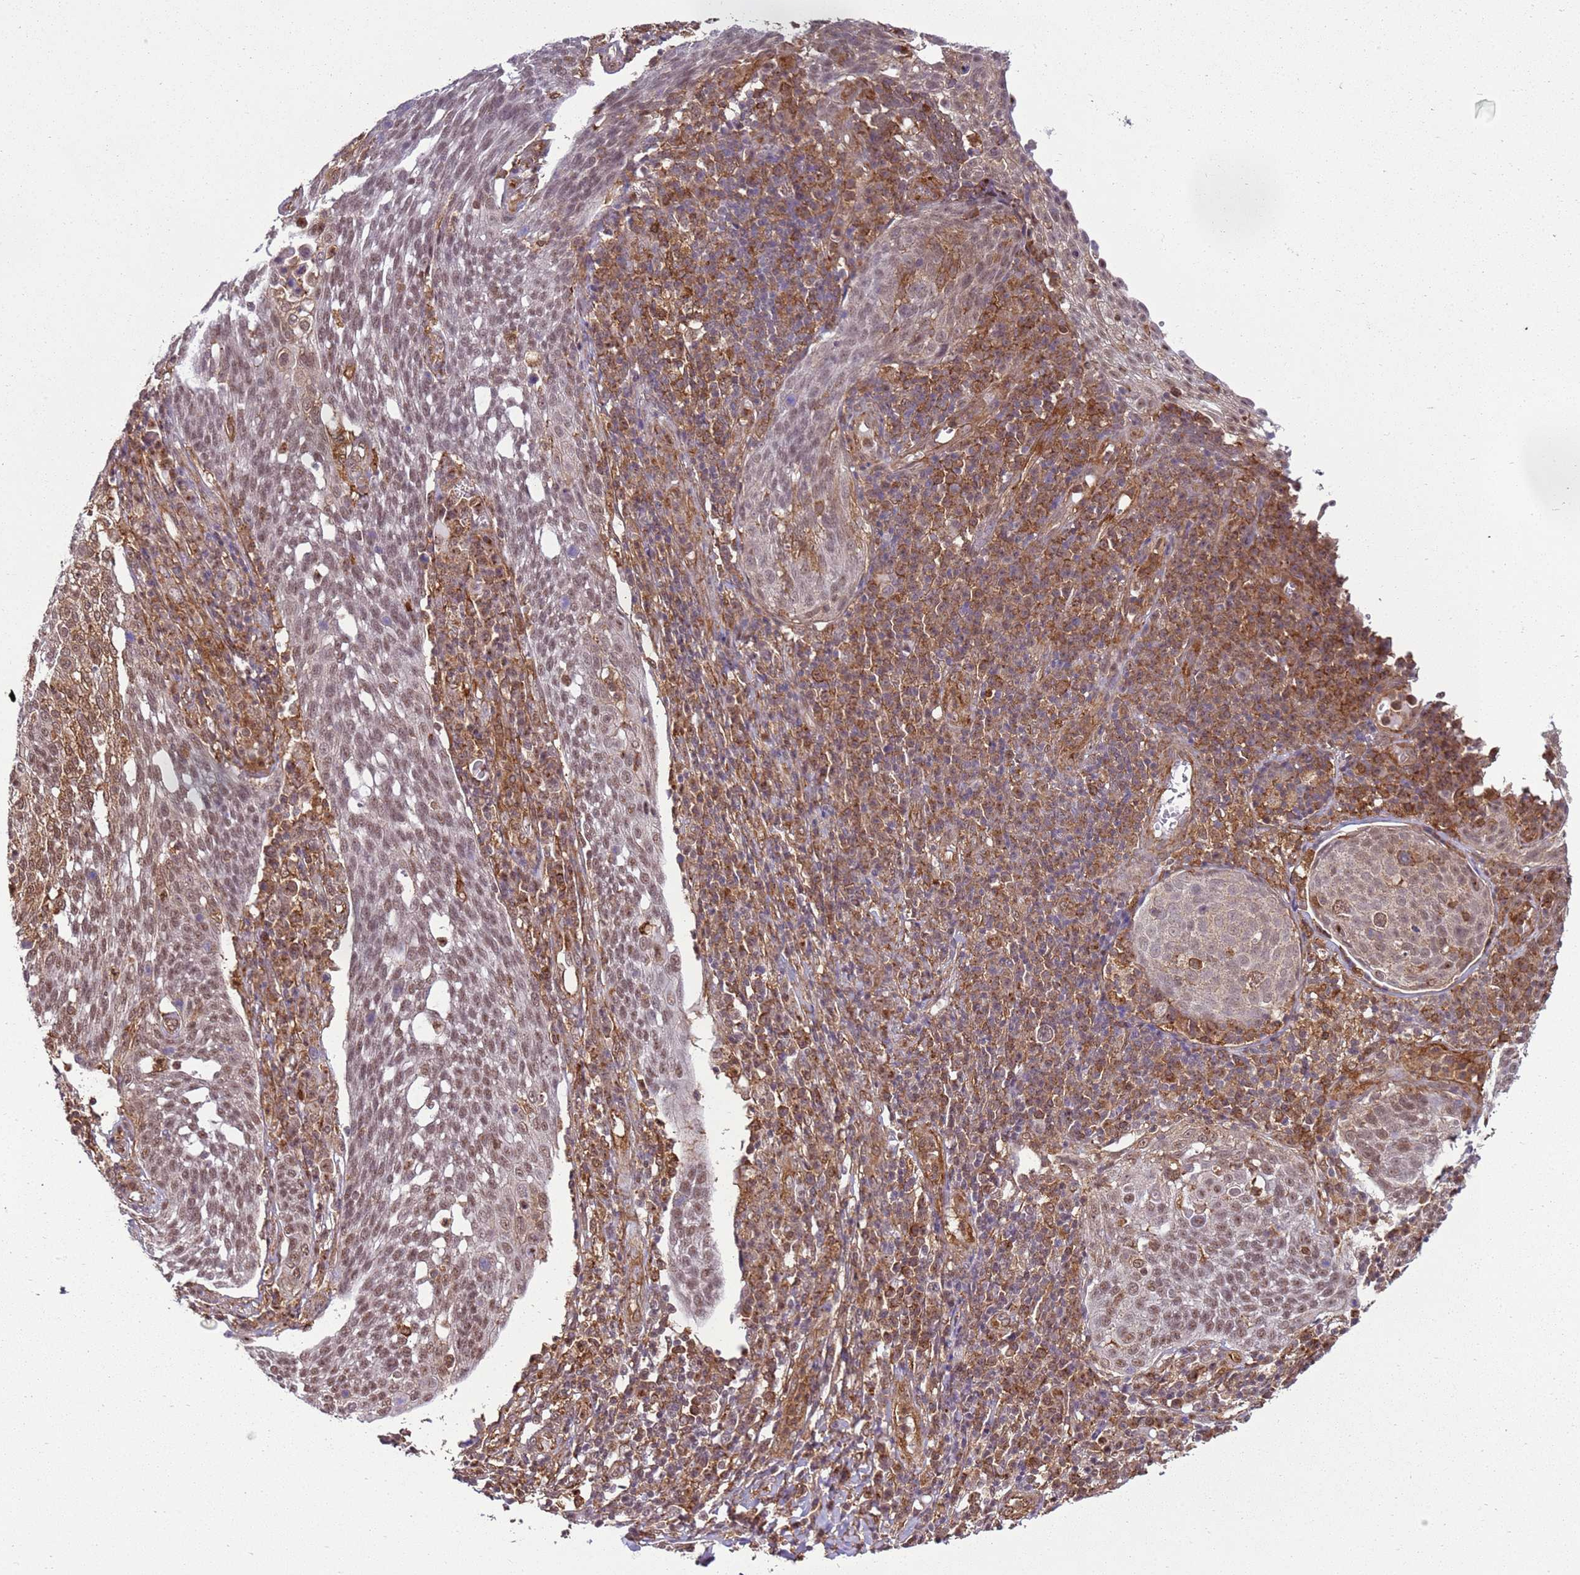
{"staining": {"intensity": "weak", "quantity": "25%-75%", "location": "nuclear"}, "tissue": "cervical cancer", "cell_type": "Tumor cells", "image_type": "cancer", "snomed": [{"axis": "morphology", "description": "Squamous cell carcinoma, NOS"}, {"axis": "topography", "description": "Cervix"}], "caption": "Cervical cancer (squamous cell carcinoma) tissue demonstrates weak nuclear staining in approximately 25%-75% of tumor cells", "gene": "GABRE", "patient": {"sex": "female", "age": 34}}